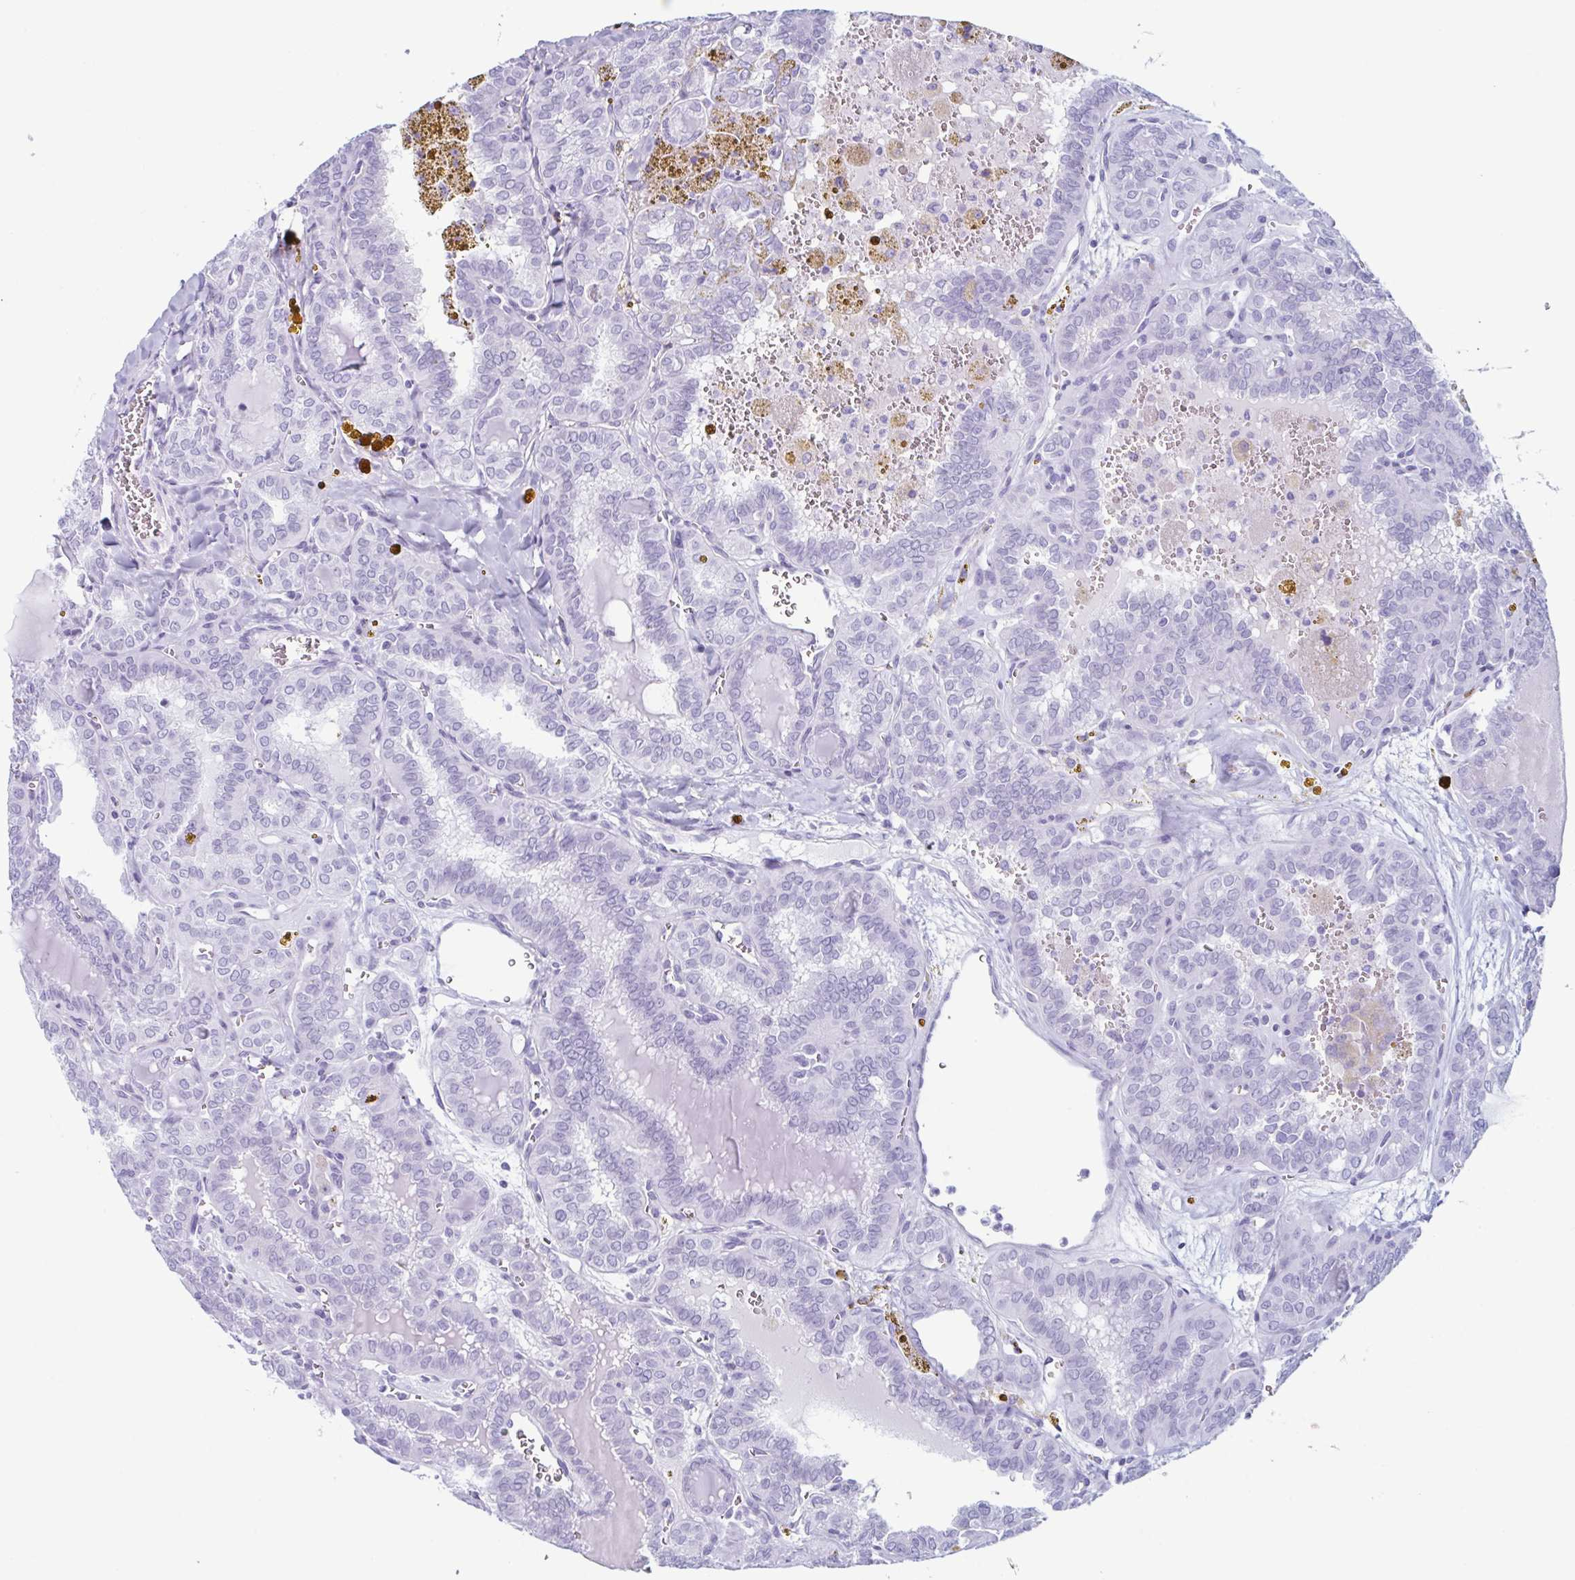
{"staining": {"intensity": "negative", "quantity": "none", "location": "none"}, "tissue": "thyroid cancer", "cell_type": "Tumor cells", "image_type": "cancer", "snomed": [{"axis": "morphology", "description": "Papillary adenocarcinoma, NOS"}, {"axis": "topography", "description": "Thyroid gland"}], "caption": "This micrograph is of papillary adenocarcinoma (thyroid) stained with IHC to label a protein in brown with the nuclei are counter-stained blue. There is no staining in tumor cells.", "gene": "ENKUR", "patient": {"sex": "female", "age": 41}}